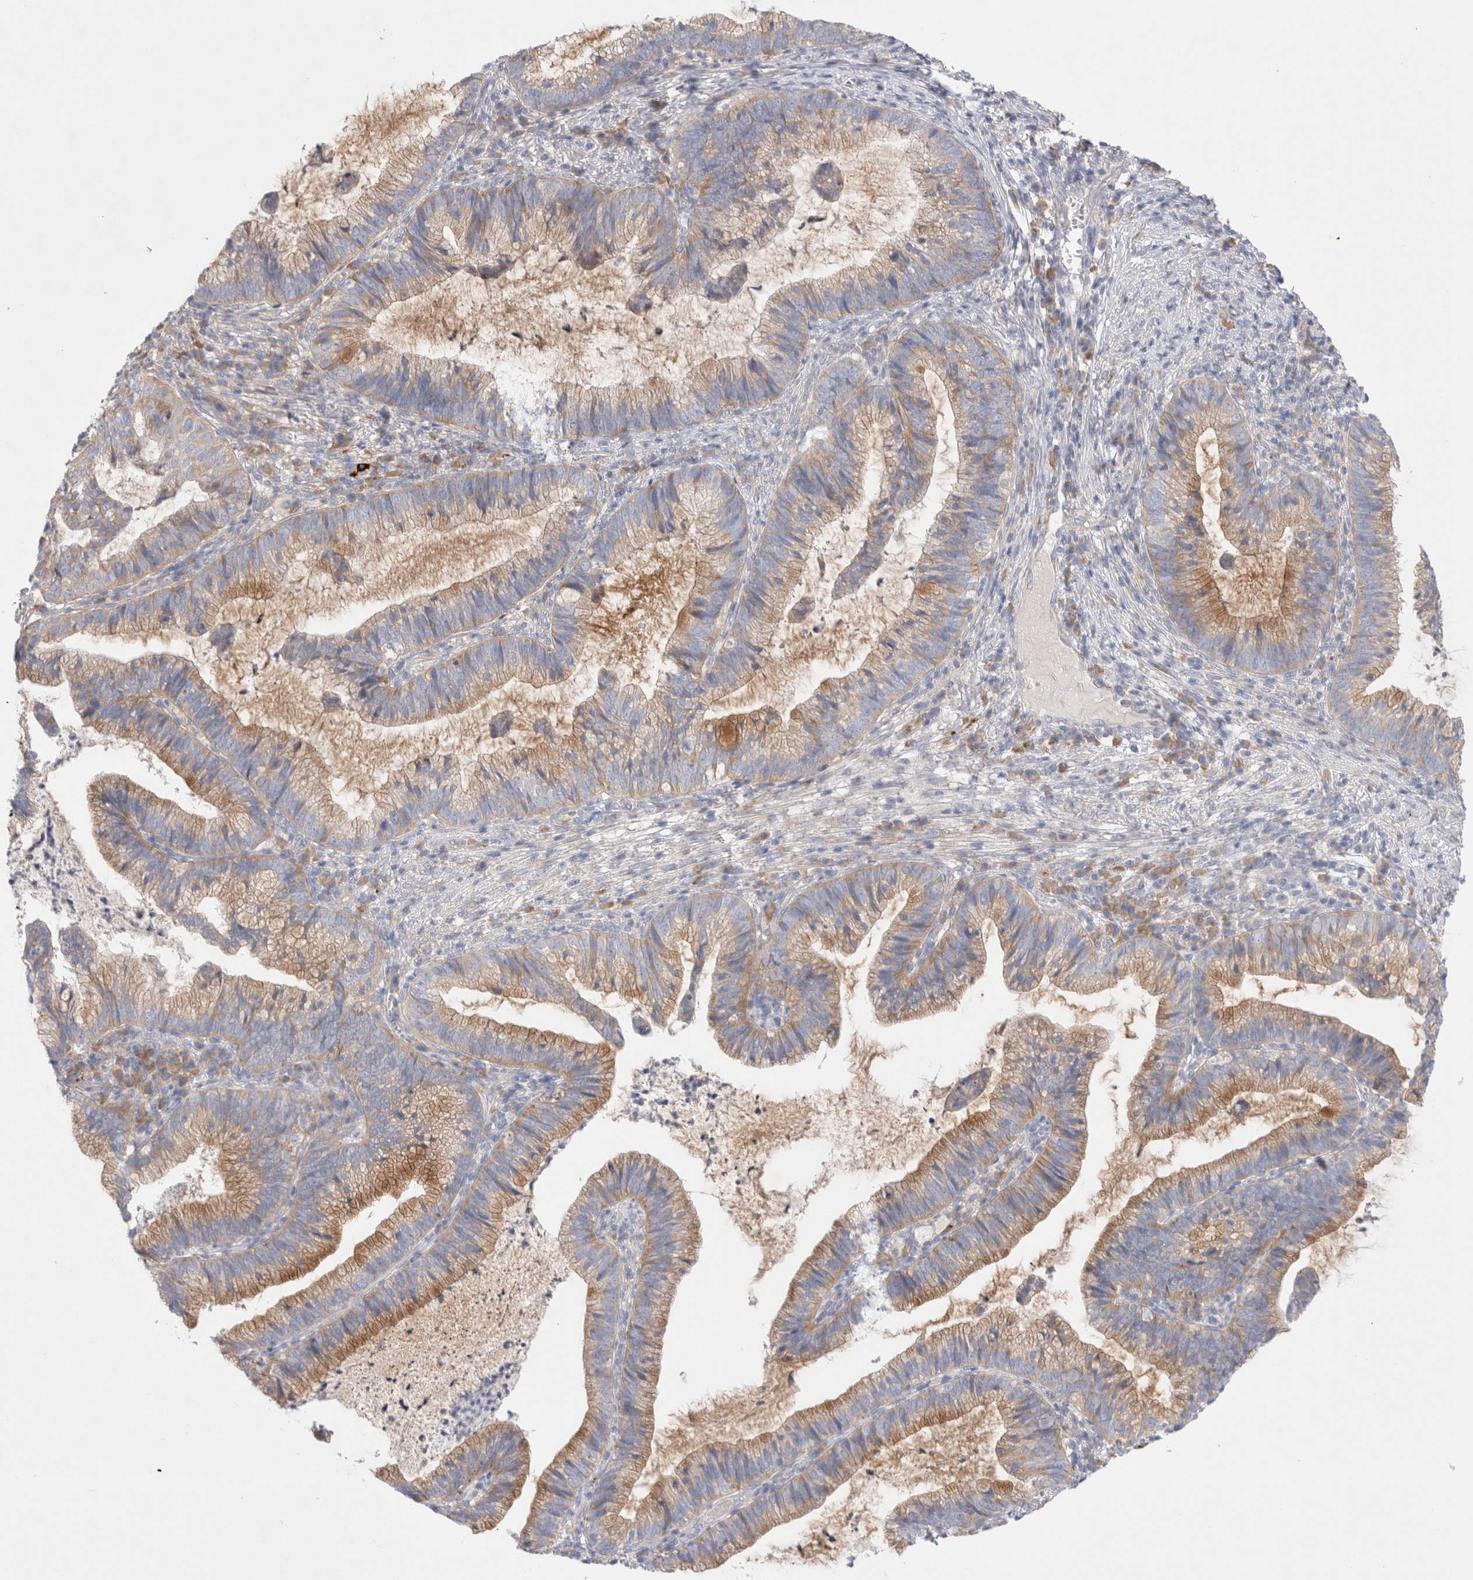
{"staining": {"intensity": "weak", "quantity": ">75%", "location": "cytoplasmic/membranous"}, "tissue": "cervical cancer", "cell_type": "Tumor cells", "image_type": "cancer", "snomed": [{"axis": "morphology", "description": "Adenocarcinoma, NOS"}, {"axis": "topography", "description": "Cervix"}], "caption": "Protein expression analysis of human cervical cancer reveals weak cytoplasmic/membranous staining in about >75% of tumor cells.", "gene": "RBM12B", "patient": {"sex": "female", "age": 36}}